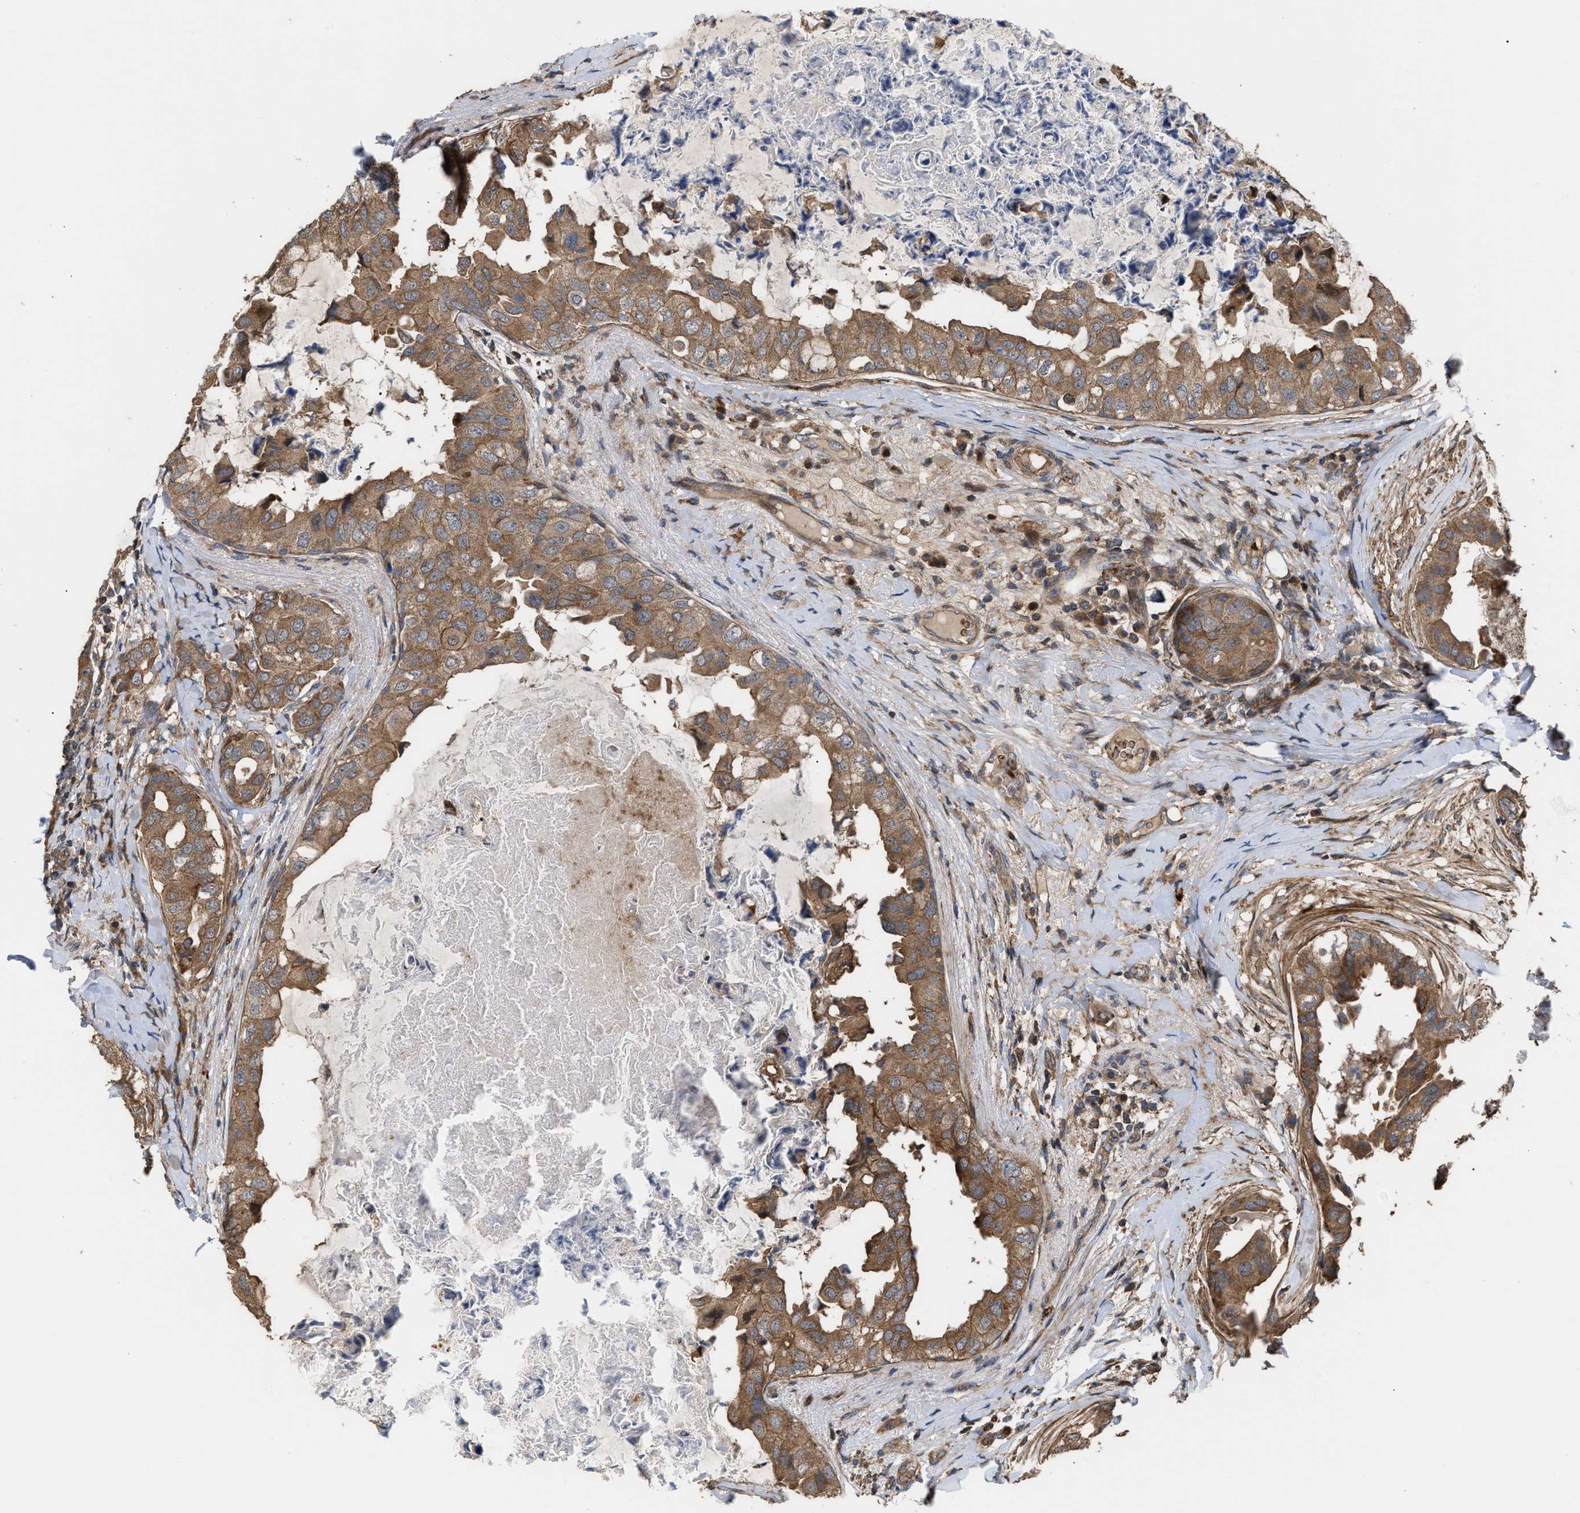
{"staining": {"intensity": "moderate", "quantity": ">75%", "location": "cytoplasmic/membranous"}, "tissue": "breast cancer", "cell_type": "Tumor cells", "image_type": "cancer", "snomed": [{"axis": "morphology", "description": "Normal tissue, NOS"}, {"axis": "morphology", "description": "Duct carcinoma"}, {"axis": "topography", "description": "Breast"}], "caption": "Protein expression analysis of breast cancer reveals moderate cytoplasmic/membranous staining in about >75% of tumor cells.", "gene": "STAU1", "patient": {"sex": "female", "age": 40}}